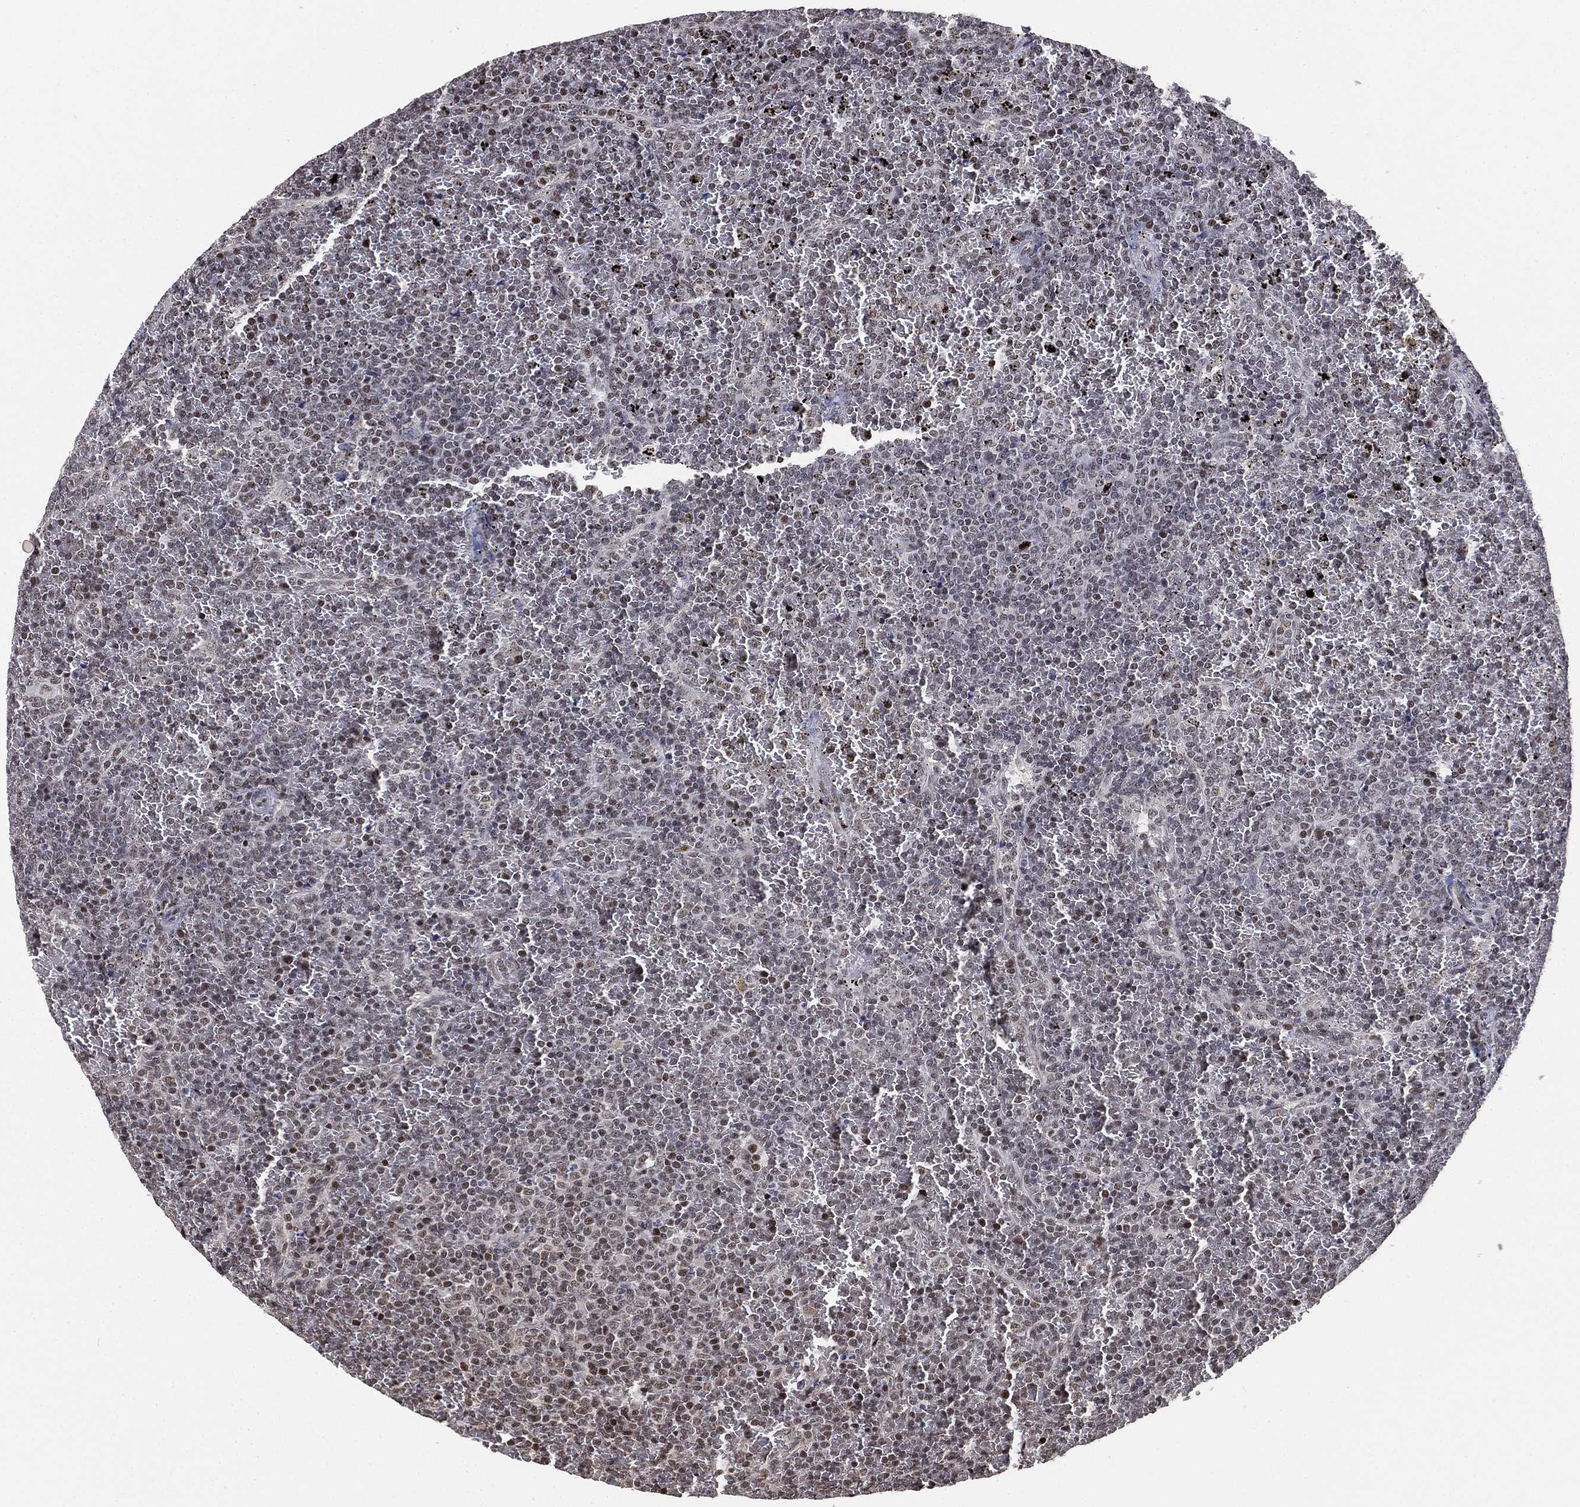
{"staining": {"intensity": "negative", "quantity": "none", "location": "none"}, "tissue": "lymphoma", "cell_type": "Tumor cells", "image_type": "cancer", "snomed": [{"axis": "morphology", "description": "Malignant lymphoma, non-Hodgkin's type, Low grade"}, {"axis": "topography", "description": "Spleen"}], "caption": "Malignant lymphoma, non-Hodgkin's type (low-grade) was stained to show a protein in brown. There is no significant staining in tumor cells.", "gene": "ZSCAN30", "patient": {"sex": "female", "age": 77}}